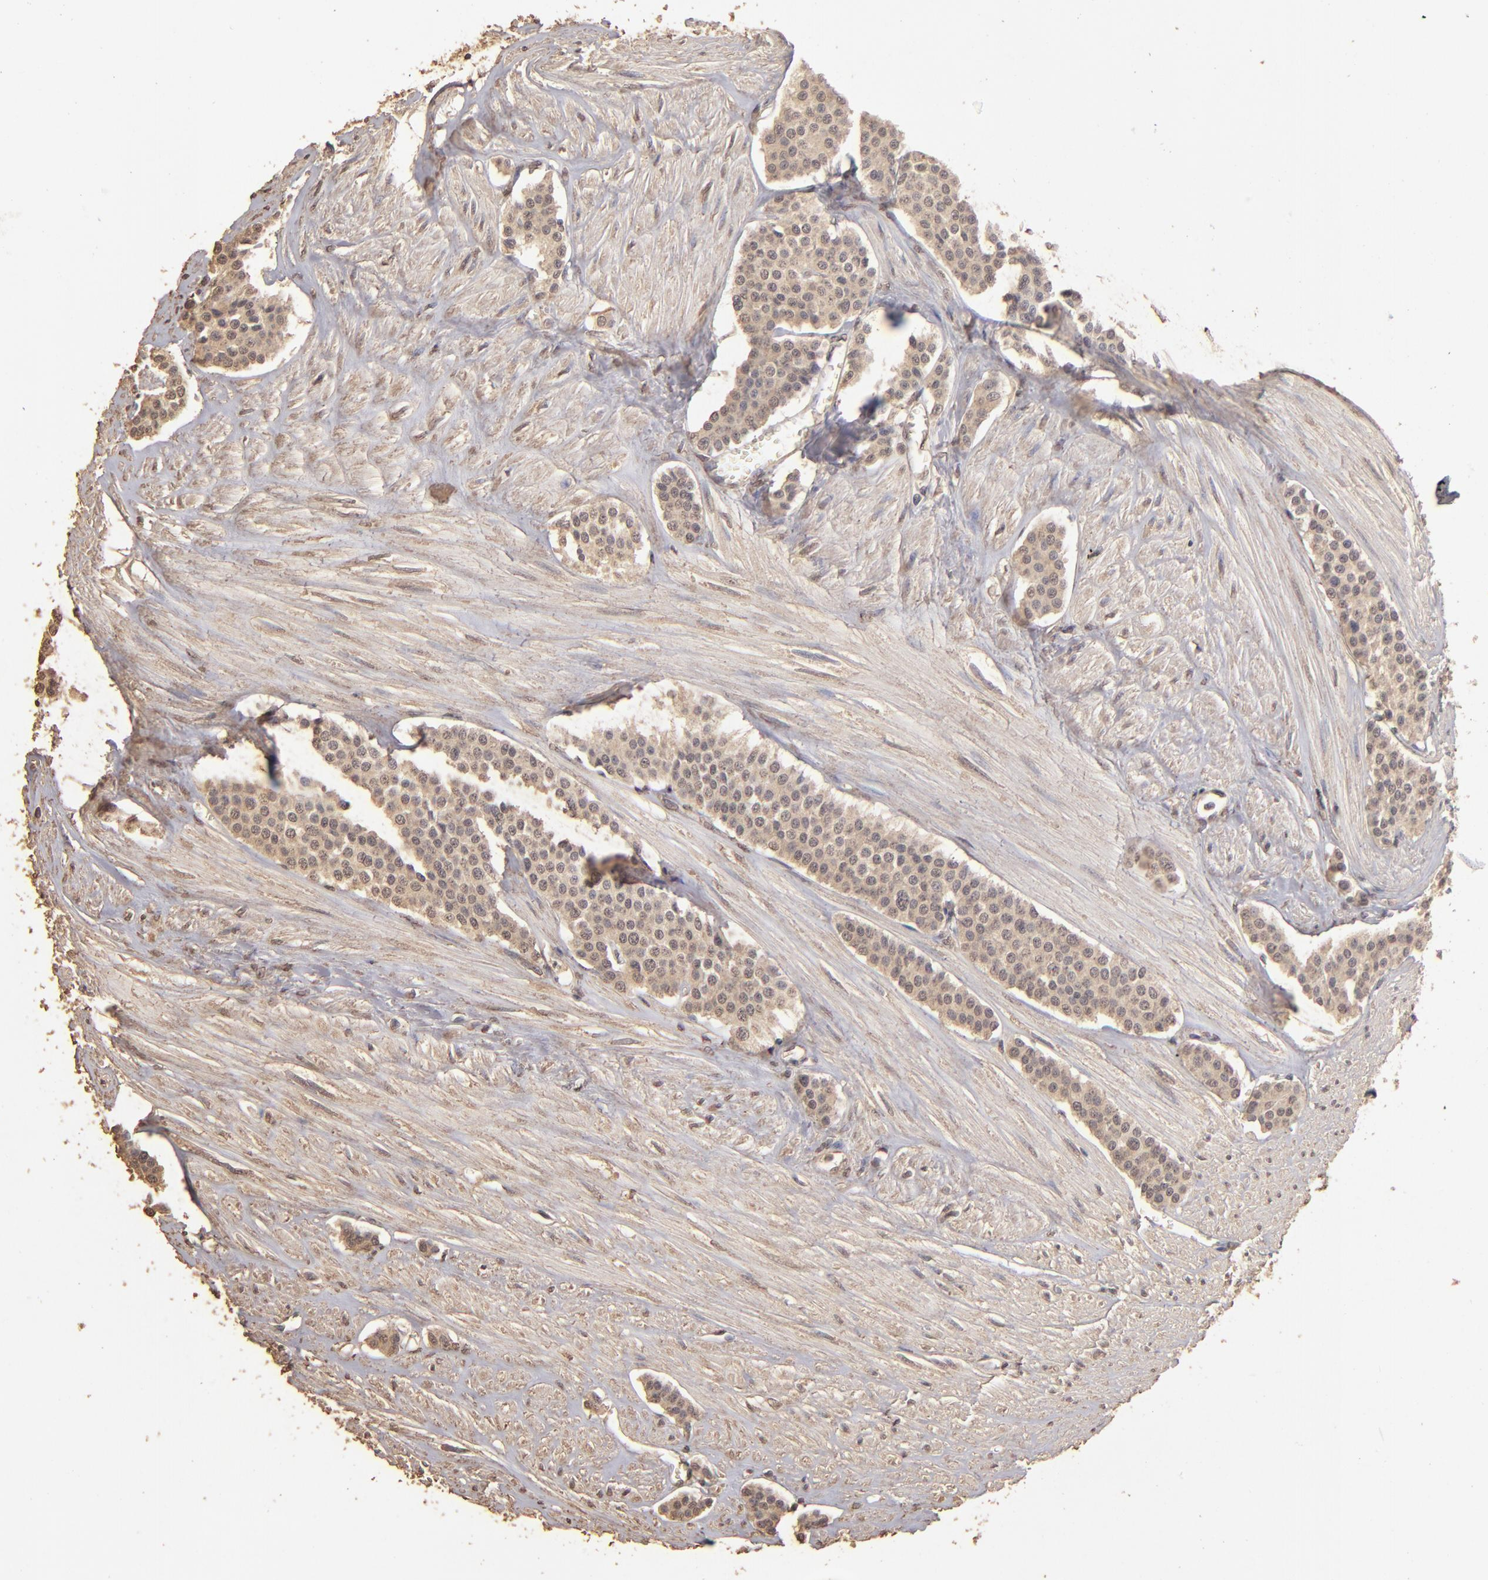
{"staining": {"intensity": "moderate", "quantity": ">75%", "location": "cytoplasmic/membranous"}, "tissue": "carcinoid", "cell_type": "Tumor cells", "image_type": "cancer", "snomed": [{"axis": "morphology", "description": "Carcinoid, malignant, NOS"}, {"axis": "topography", "description": "Small intestine"}], "caption": "Immunohistochemical staining of human carcinoid shows moderate cytoplasmic/membranous protein staining in about >75% of tumor cells. The staining is performed using DAB brown chromogen to label protein expression. The nuclei are counter-stained blue using hematoxylin.", "gene": "OPHN1", "patient": {"sex": "male", "age": 60}}